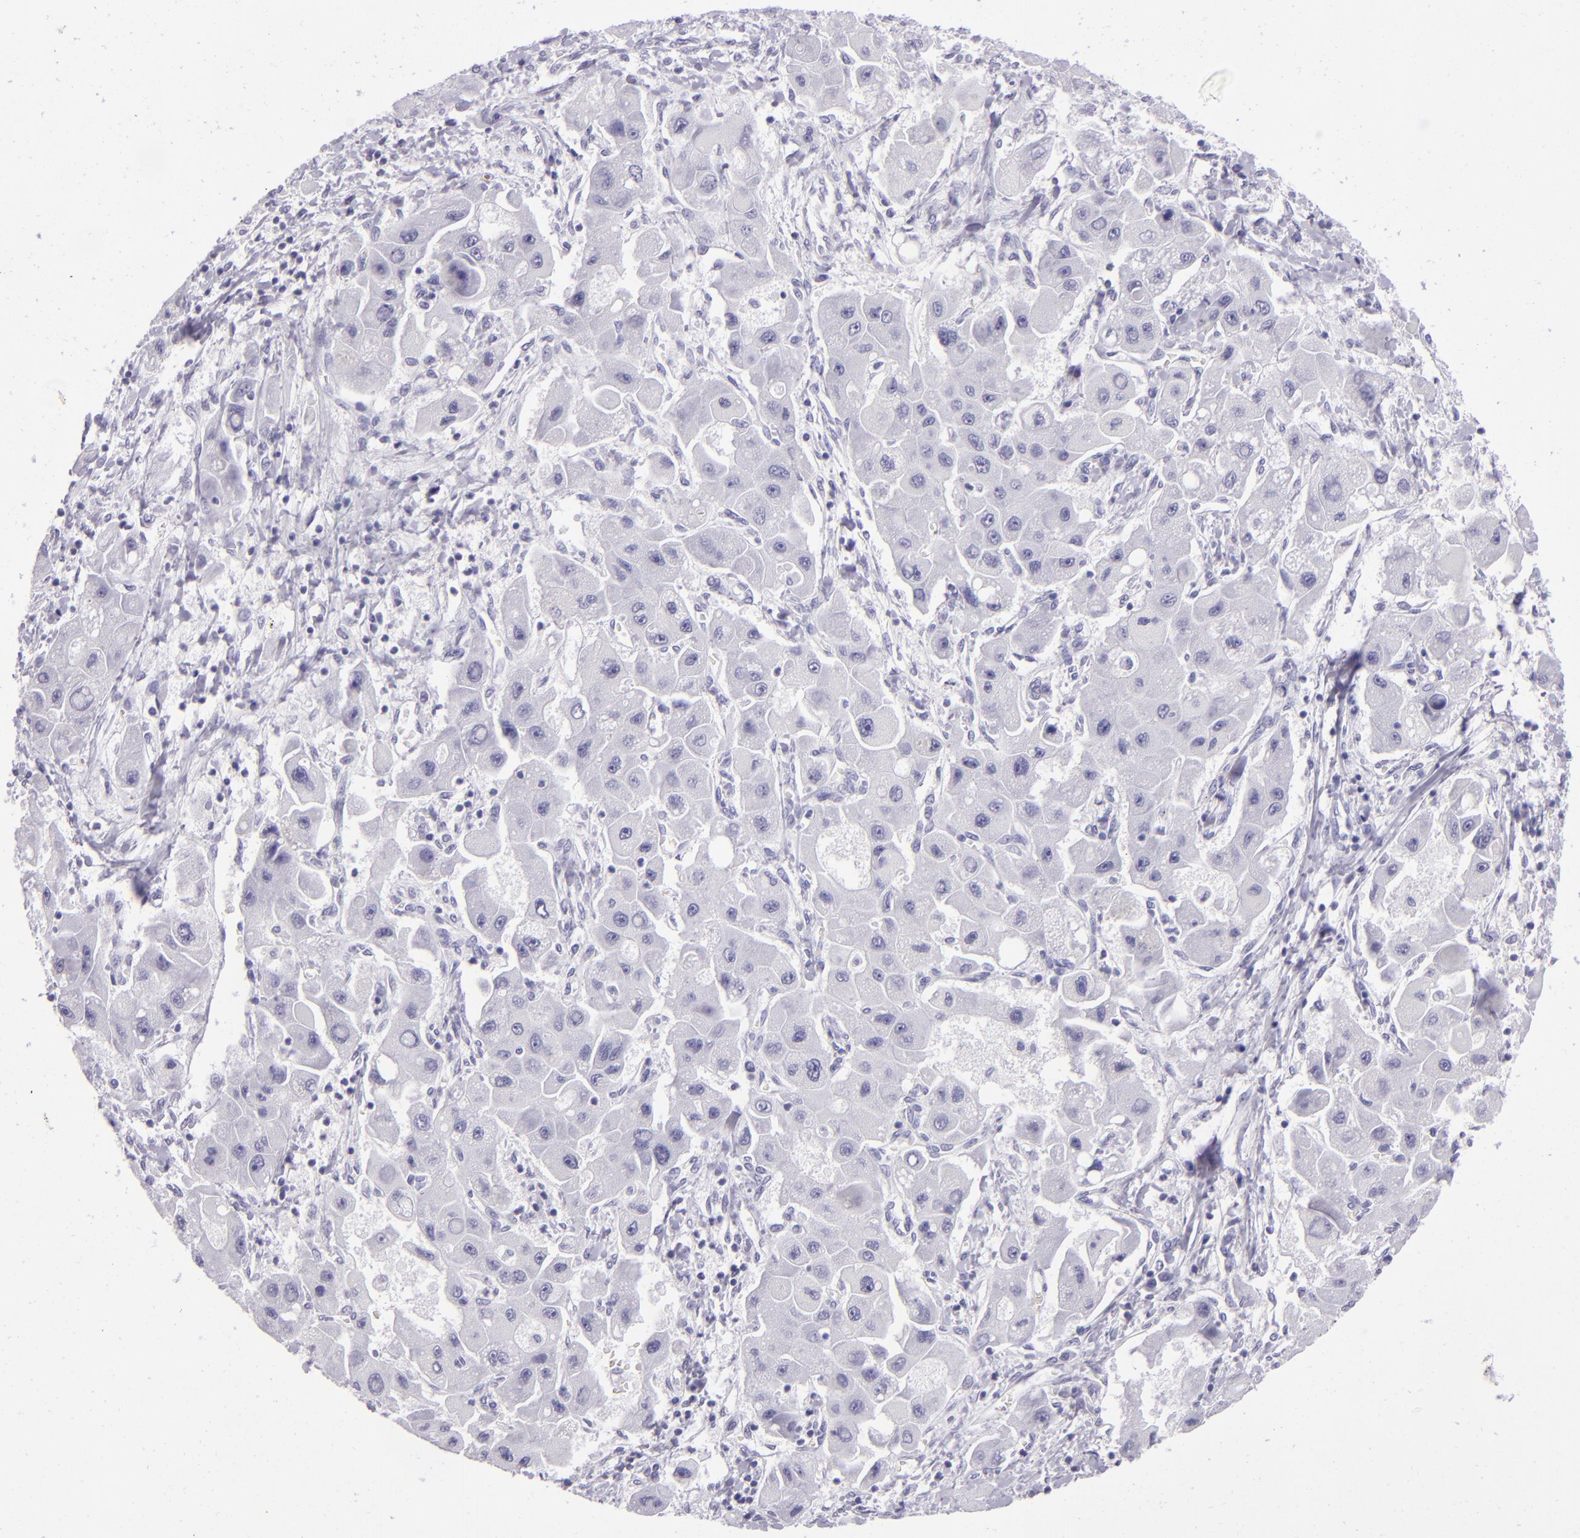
{"staining": {"intensity": "negative", "quantity": "none", "location": "none"}, "tissue": "liver cancer", "cell_type": "Tumor cells", "image_type": "cancer", "snomed": [{"axis": "morphology", "description": "Carcinoma, Hepatocellular, NOS"}, {"axis": "topography", "description": "Liver"}], "caption": "An IHC photomicrograph of hepatocellular carcinoma (liver) is shown. There is no staining in tumor cells of hepatocellular carcinoma (liver). The staining was performed using DAB (3,3'-diaminobenzidine) to visualize the protein expression in brown, while the nuclei were stained in blue with hematoxylin (Magnification: 20x).", "gene": "TYRP1", "patient": {"sex": "male", "age": 24}}